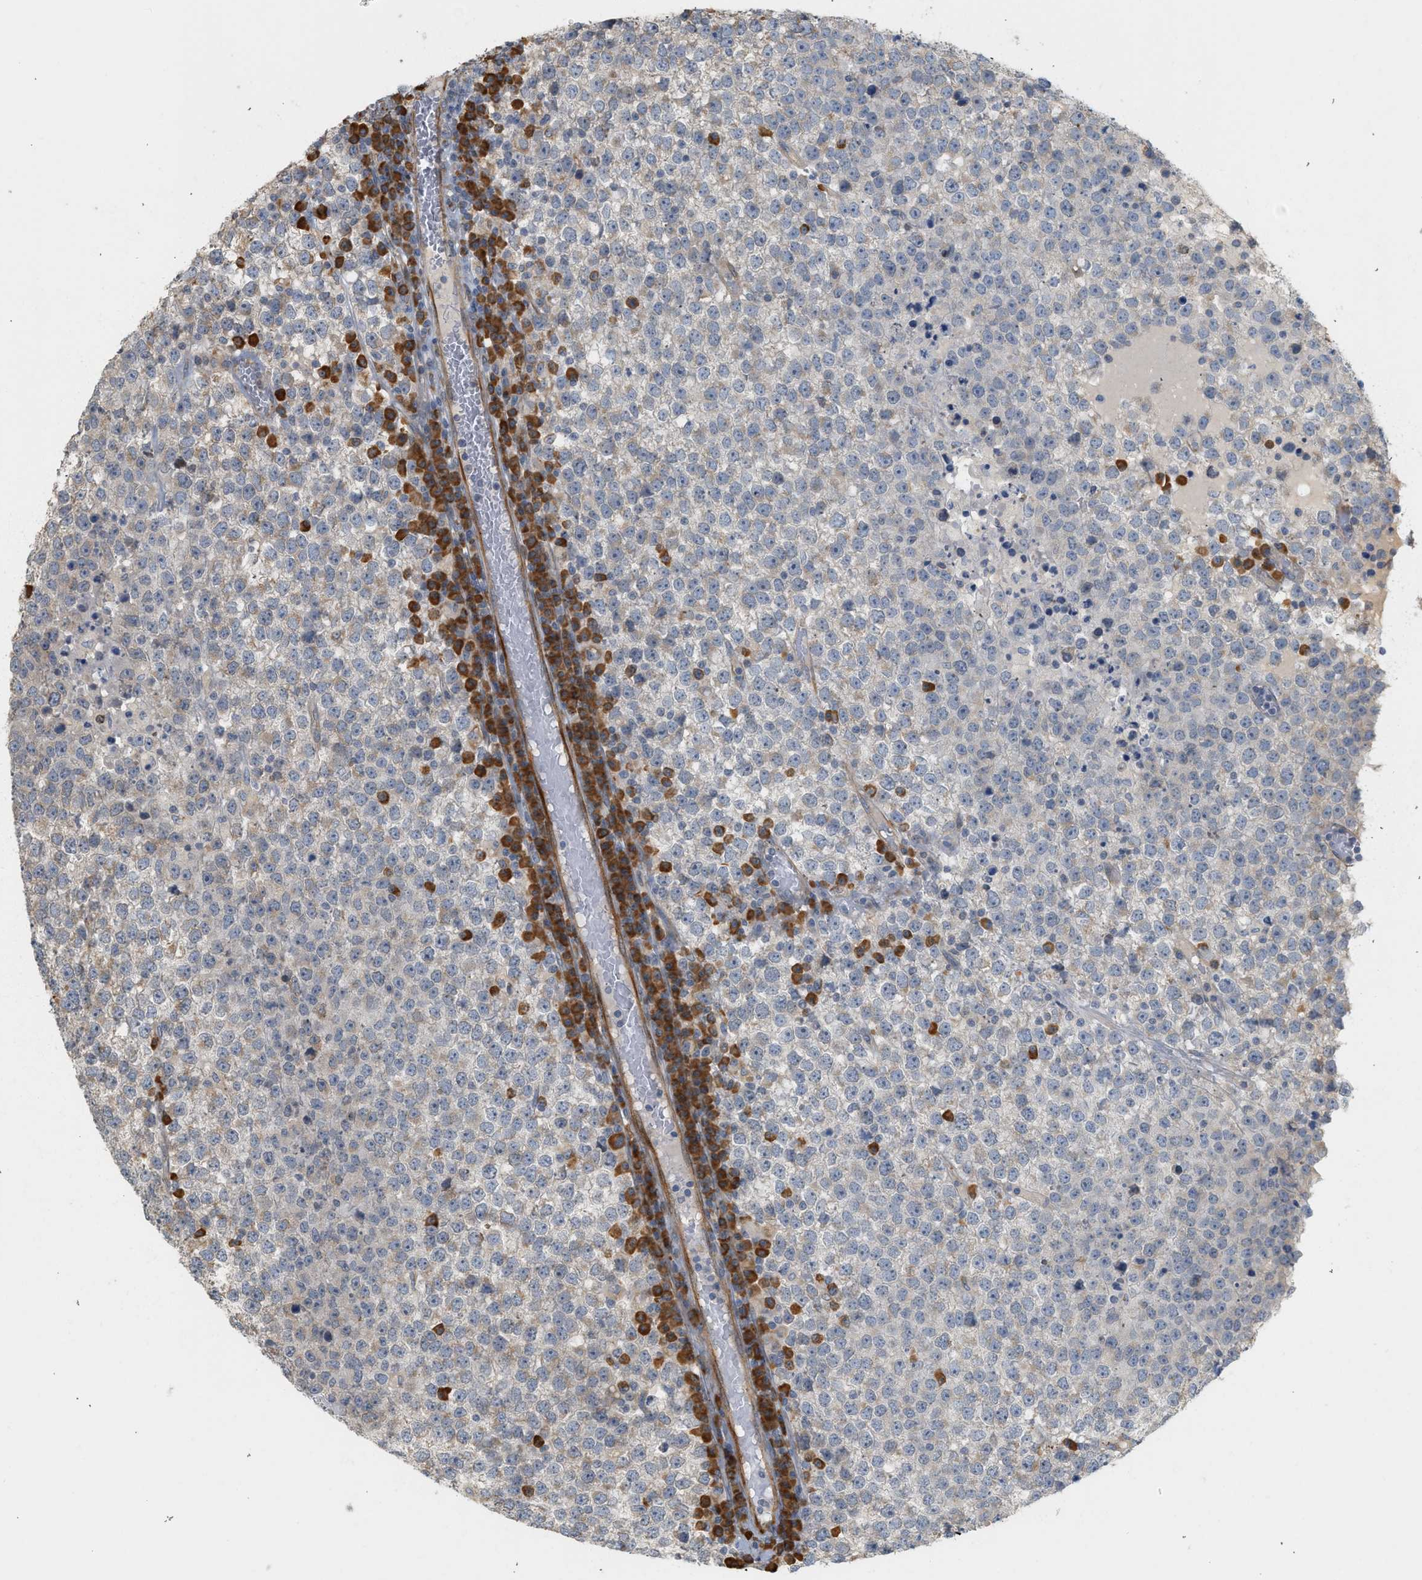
{"staining": {"intensity": "negative", "quantity": "none", "location": "none"}, "tissue": "testis cancer", "cell_type": "Tumor cells", "image_type": "cancer", "snomed": [{"axis": "morphology", "description": "Seminoma, NOS"}, {"axis": "topography", "description": "Testis"}], "caption": "IHC micrograph of human testis cancer (seminoma) stained for a protein (brown), which exhibits no staining in tumor cells.", "gene": "SVOP", "patient": {"sex": "male", "age": 65}}